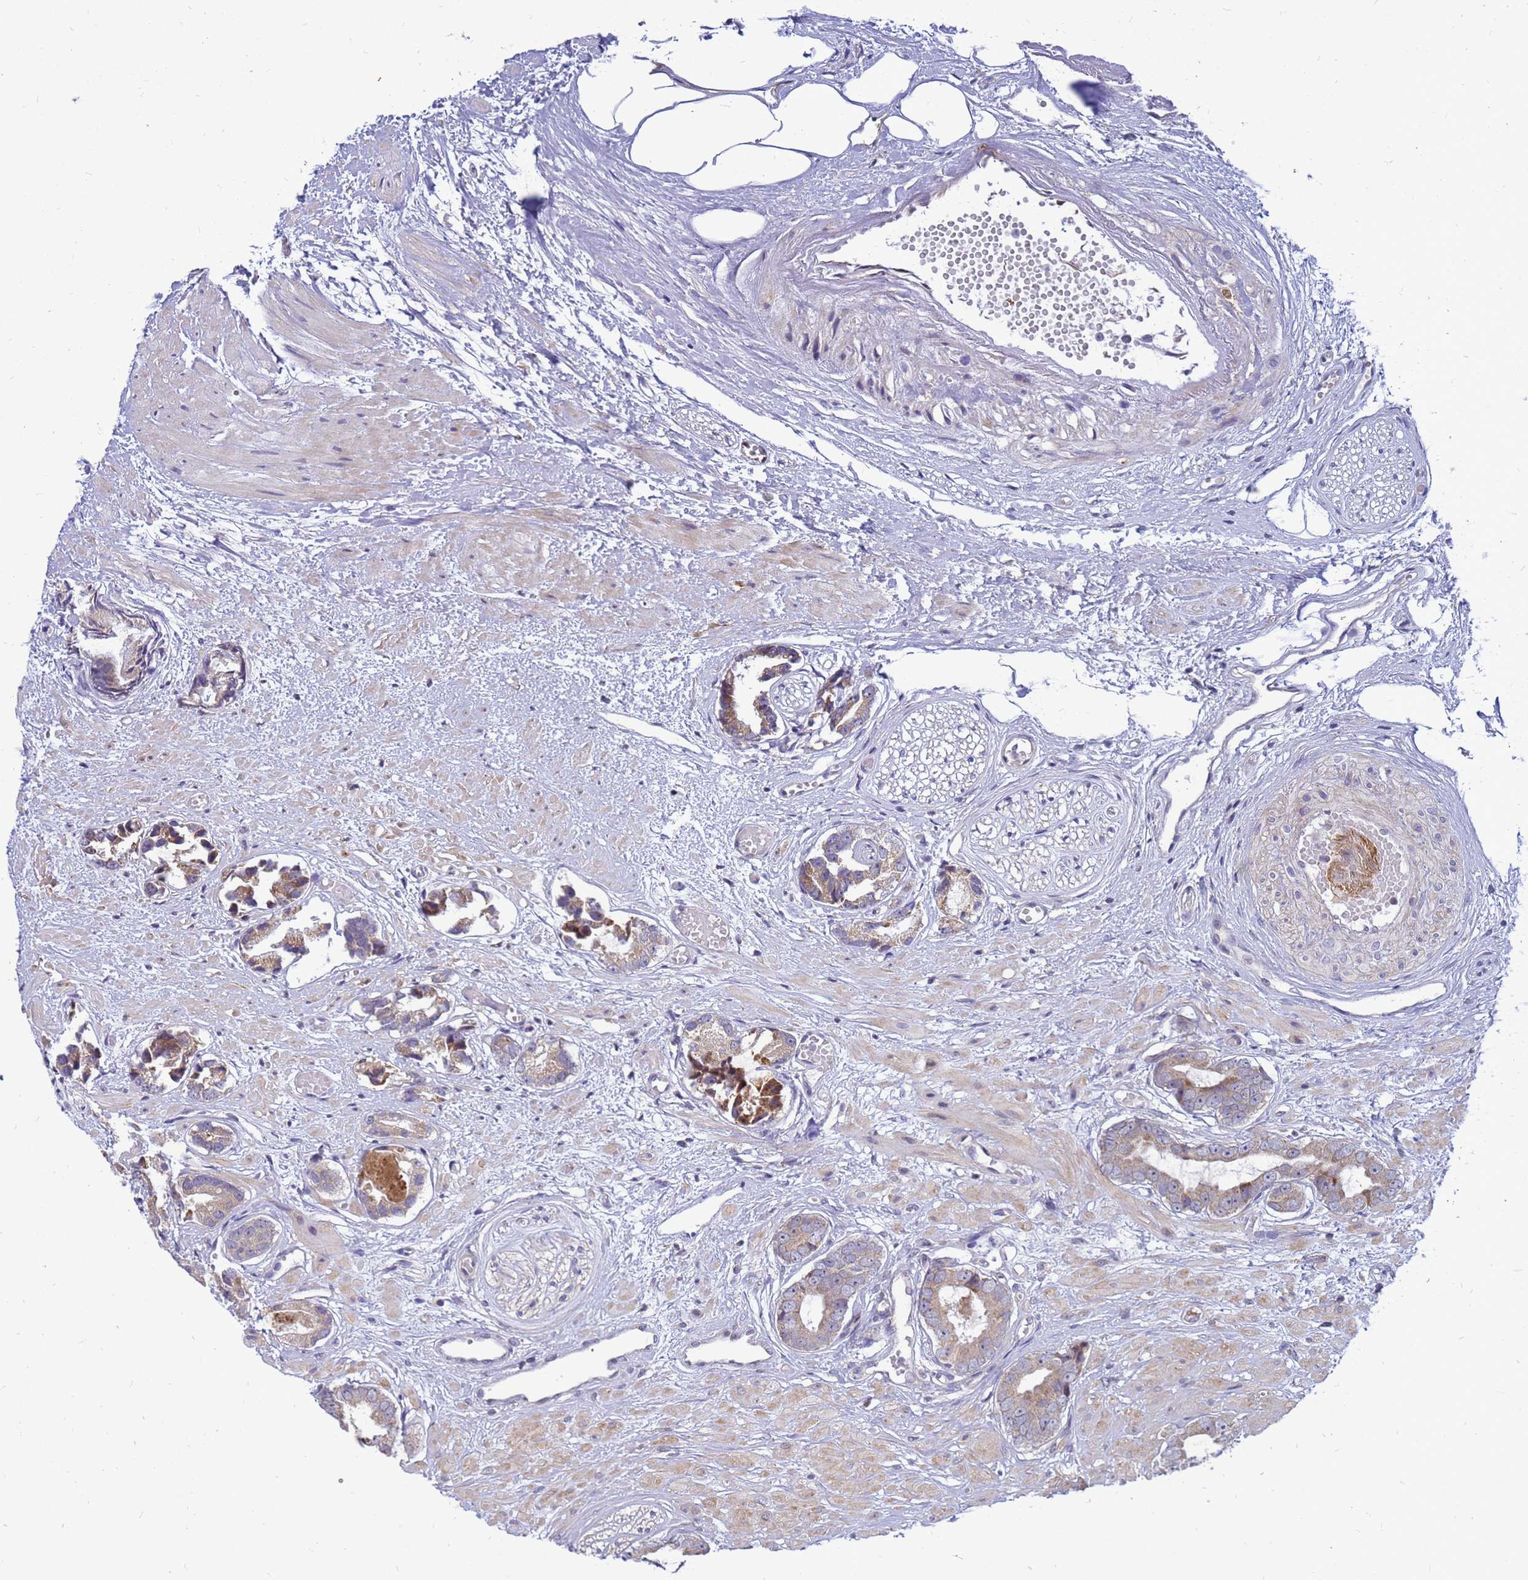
{"staining": {"intensity": "moderate", "quantity": ">75%", "location": "cytoplasmic/membranous"}, "tissue": "prostate cancer", "cell_type": "Tumor cells", "image_type": "cancer", "snomed": [{"axis": "morphology", "description": "Adenocarcinoma, Low grade"}, {"axis": "topography", "description": "Prostate"}], "caption": "Human adenocarcinoma (low-grade) (prostate) stained with a protein marker shows moderate staining in tumor cells.", "gene": "C12orf43", "patient": {"sex": "male", "age": 64}}